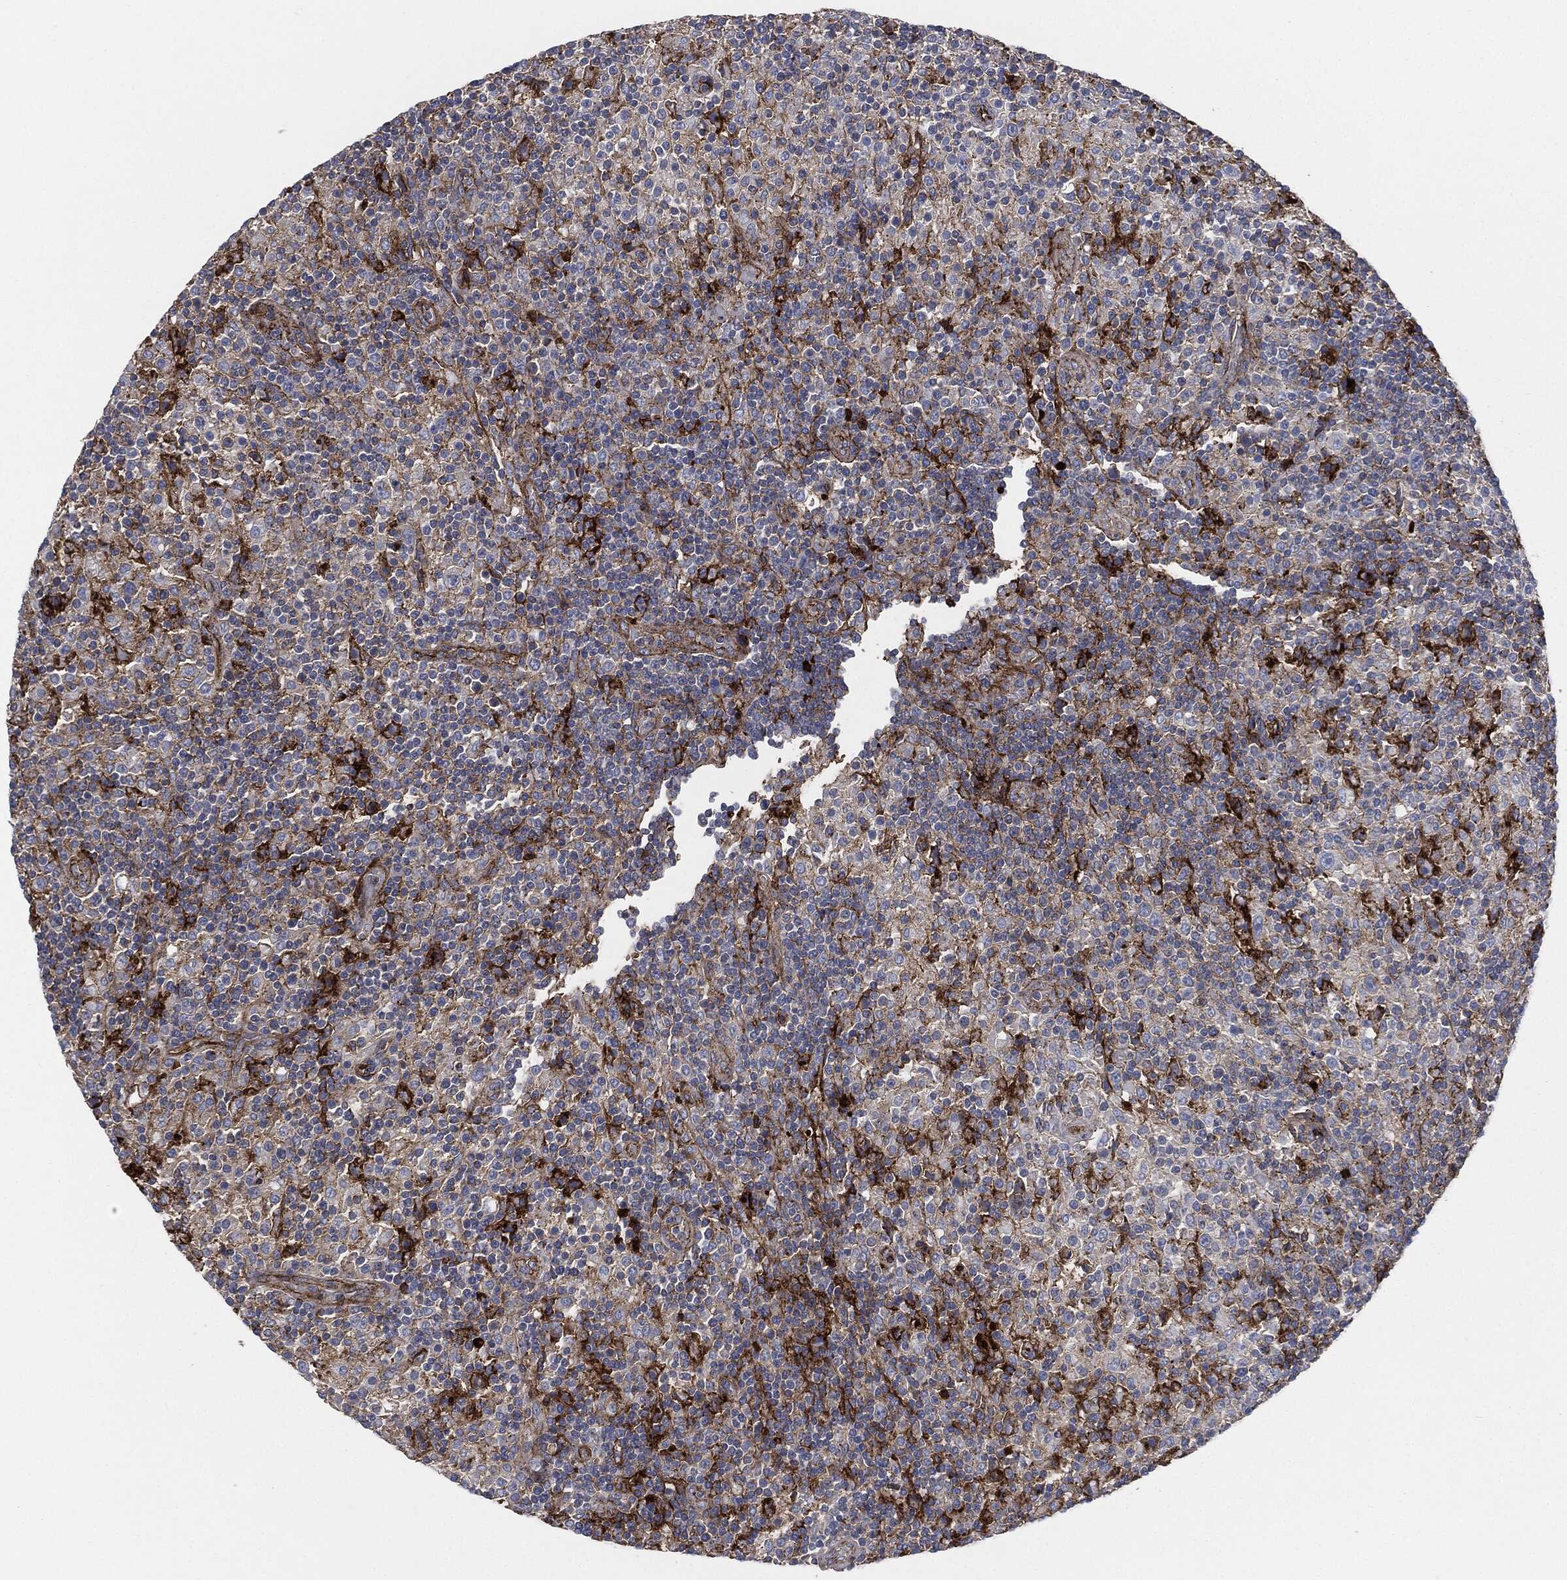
{"staining": {"intensity": "negative", "quantity": "none", "location": "none"}, "tissue": "lymphoma", "cell_type": "Tumor cells", "image_type": "cancer", "snomed": [{"axis": "morphology", "description": "Hodgkin's disease, NOS"}, {"axis": "topography", "description": "Lymph node"}], "caption": "The image exhibits no staining of tumor cells in lymphoma. The staining was performed using DAB to visualize the protein expression in brown, while the nuclei were stained in blue with hematoxylin (Magnification: 20x).", "gene": "APOB", "patient": {"sex": "male", "age": 70}}